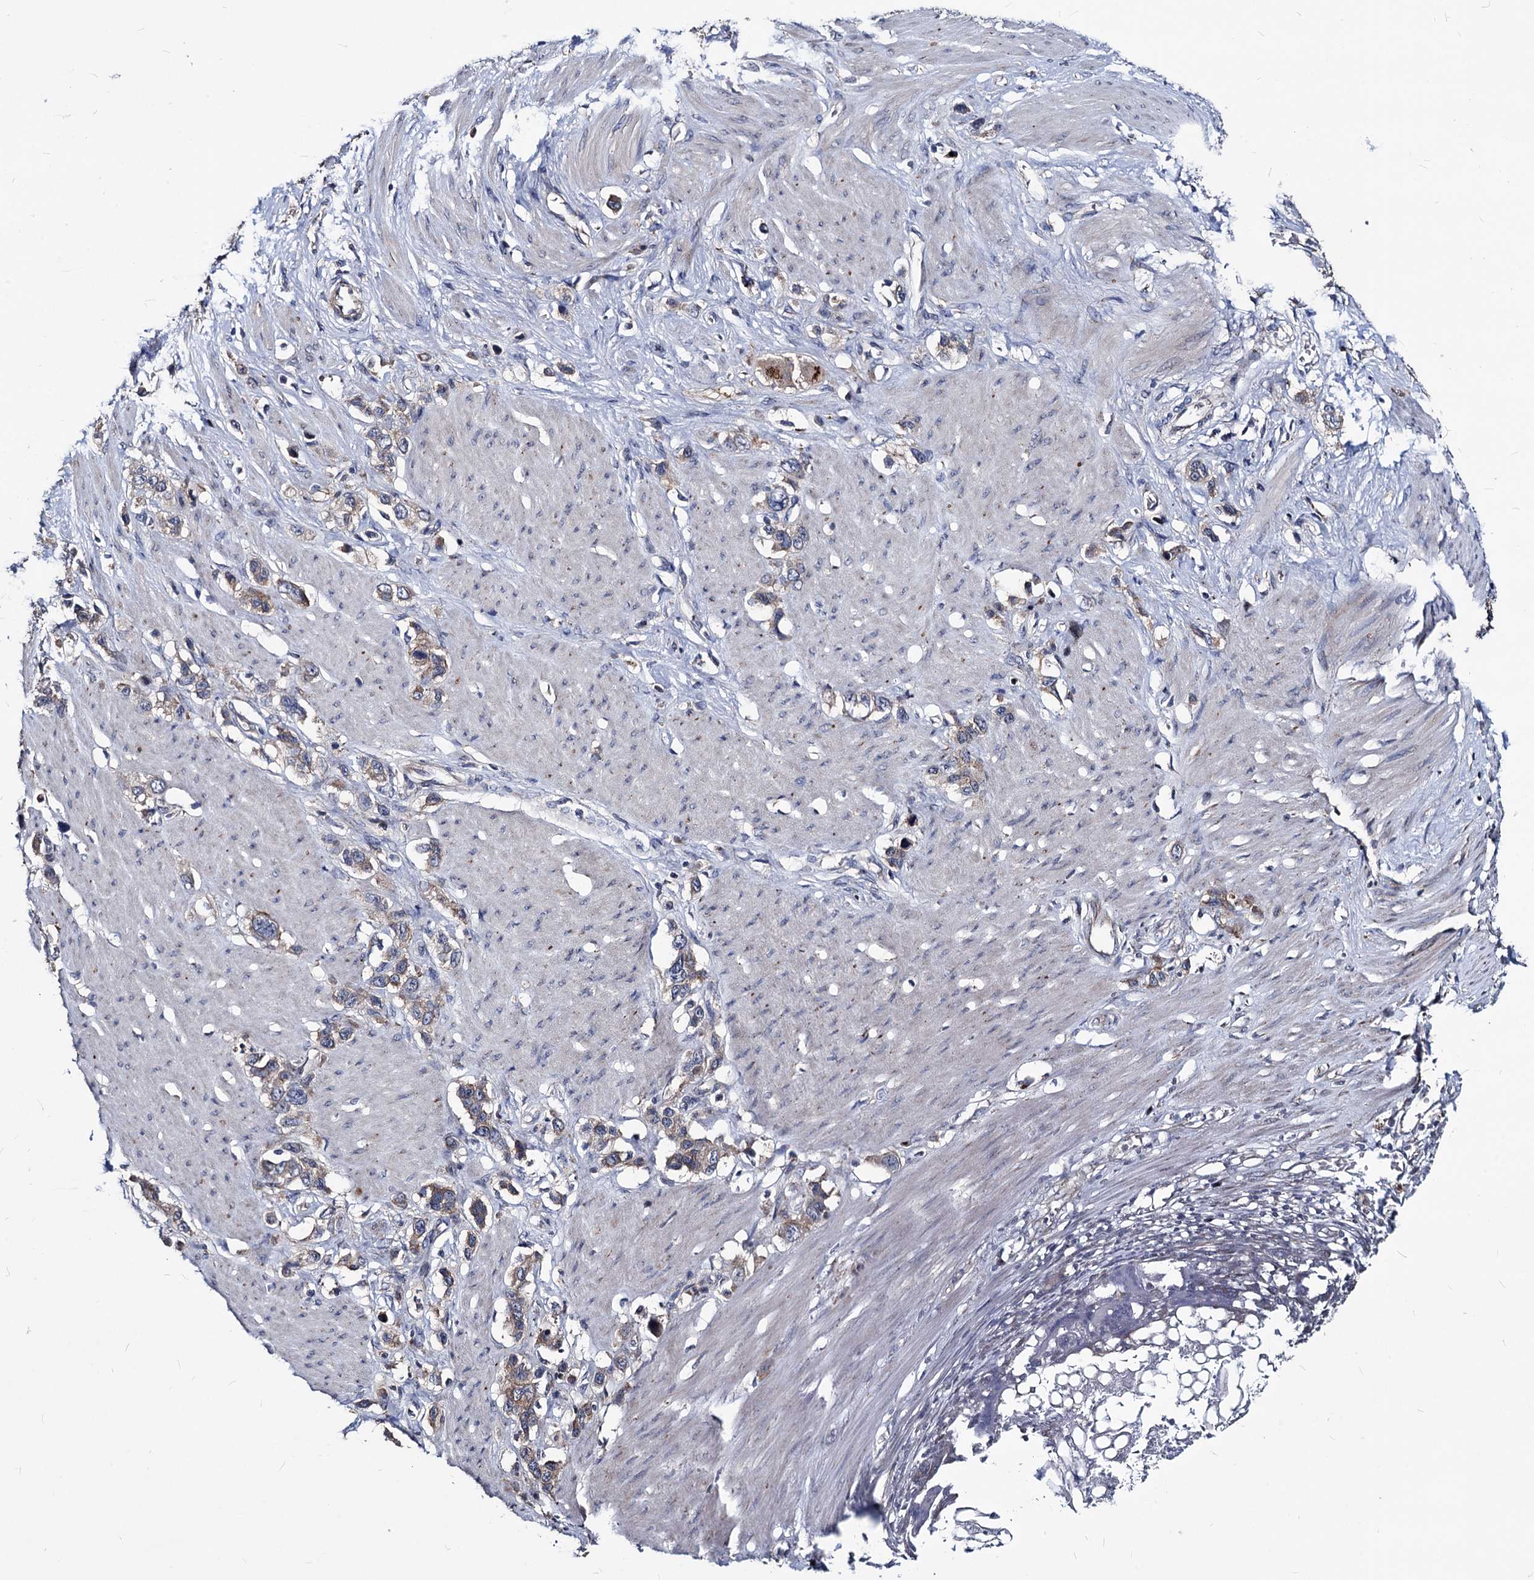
{"staining": {"intensity": "weak", "quantity": "25%-75%", "location": "cytoplasmic/membranous"}, "tissue": "stomach cancer", "cell_type": "Tumor cells", "image_type": "cancer", "snomed": [{"axis": "morphology", "description": "Adenocarcinoma, NOS"}, {"axis": "morphology", "description": "Adenocarcinoma, High grade"}, {"axis": "topography", "description": "Stomach, upper"}, {"axis": "topography", "description": "Stomach, lower"}], "caption": "This micrograph displays immunohistochemistry staining of stomach cancer (adenocarcinoma), with low weak cytoplasmic/membranous positivity in about 25%-75% of tumor cells.", "gene": "SMAGP", "patient": {"sex": "female", "age": 65}}